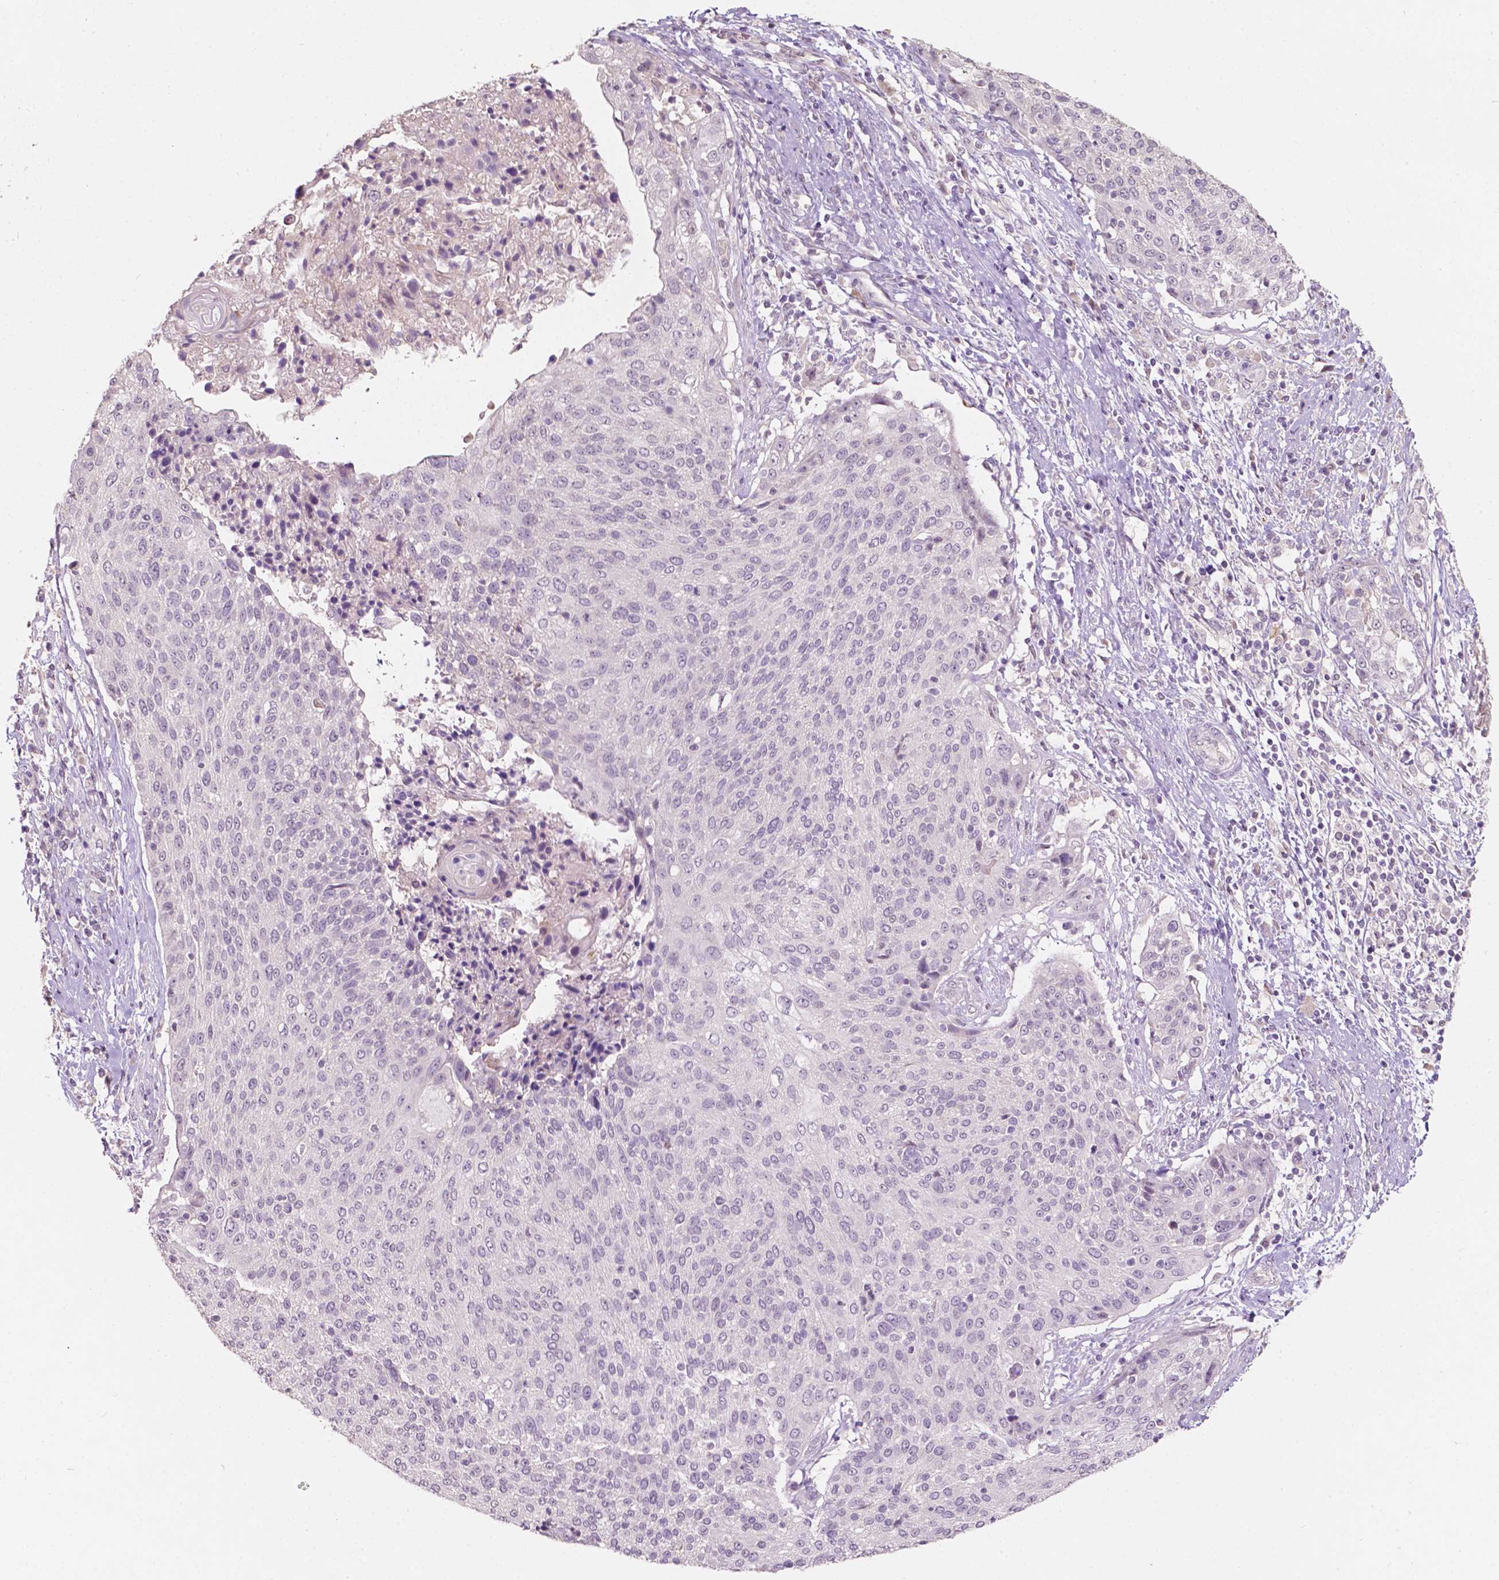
{"staining": {"intensity": "negative", "quantity": "none", "location": "none"}, "tissue": "cervical cancer", "cell_type": "Tumor cells", "image_type": "cancer", "snomed": [{"axis": "morphology", "description": "Squamous cell carcinoma, NOS"}, {"axis": "topography", "description": "Cervix"}], "caption": "The photomicrograph displays no staining of tumor cells in cervical squamous cell carcinoma.", "gene": "TM6SF2", "patient": {"sex": "female", "age": 31}}